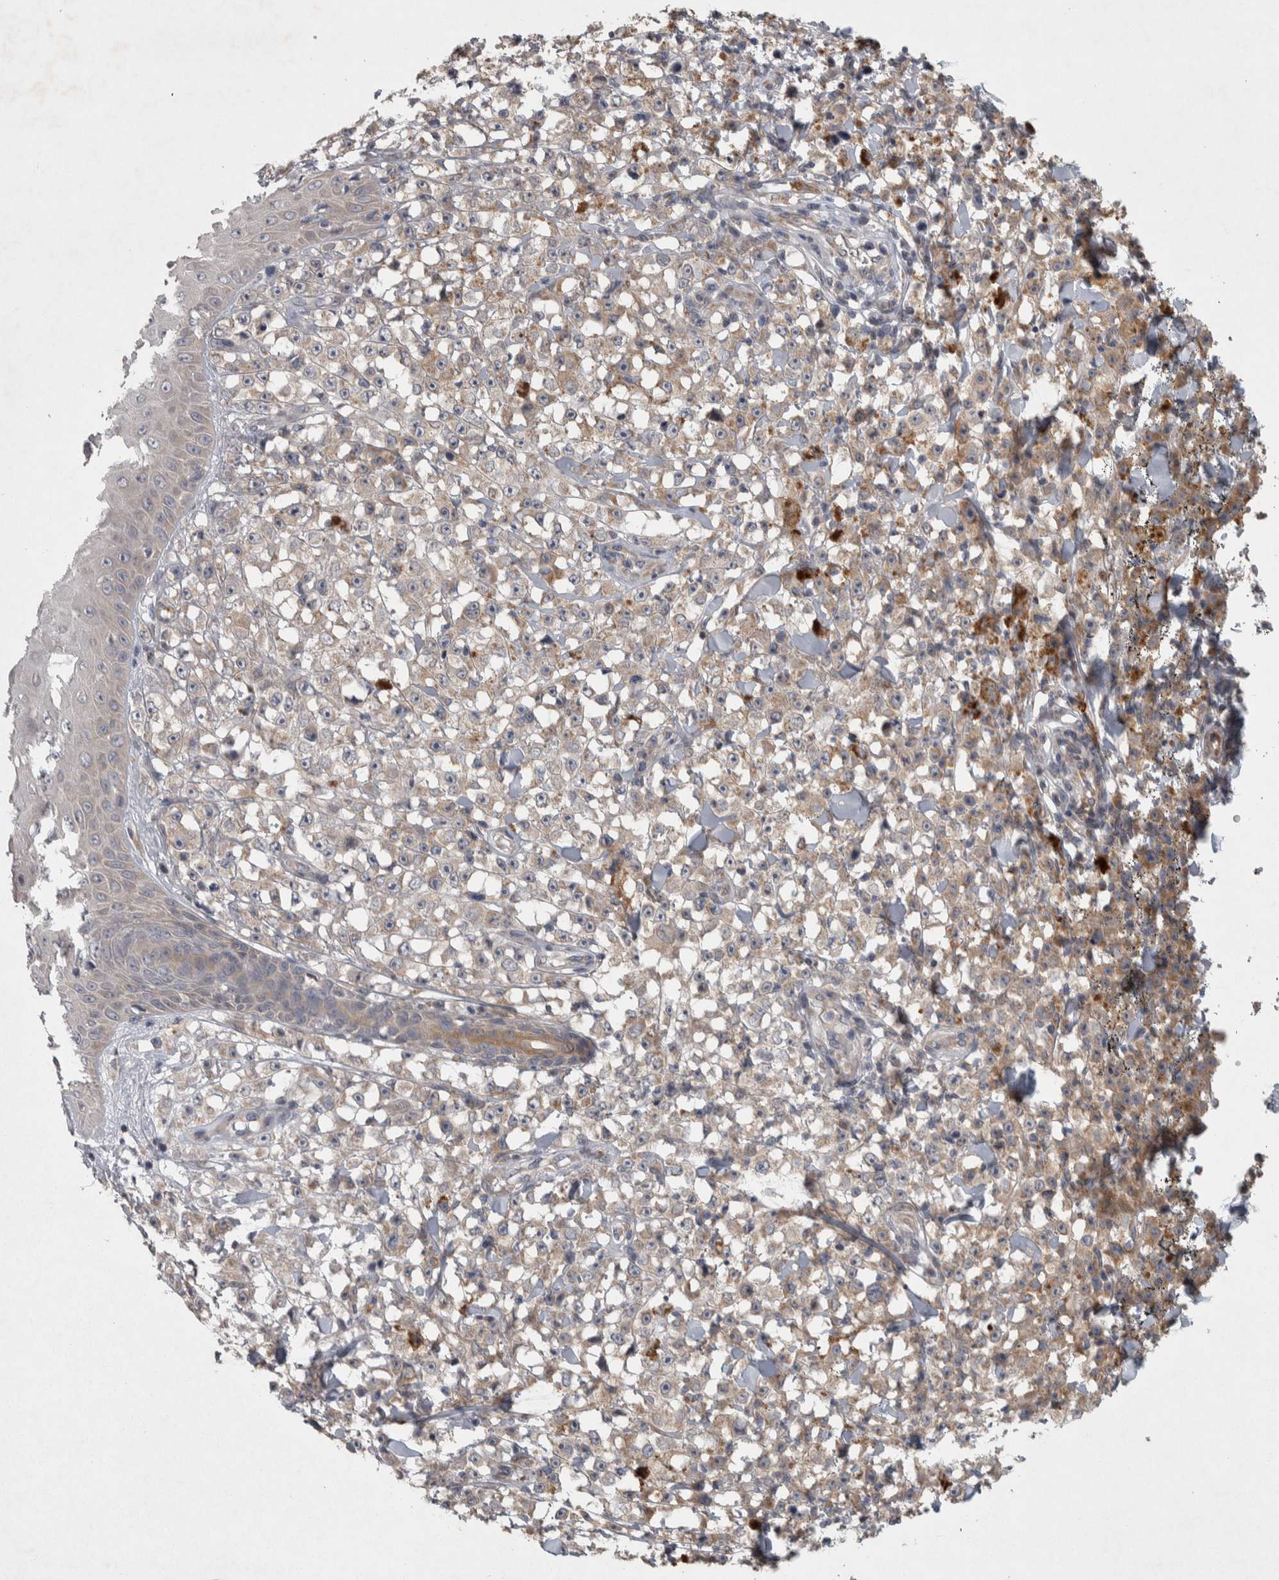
{"staining": {"intensity": "weak", "quantity": "25%-75%", "location": "cytoplasmic/membranous"}, "tissue": "melanoma", "cell_type": "Tumor cells", "image_type": "cancer", "snomed": [{"axis": "morphology", "description": "Malignant melanoma, NOS"}, {"axis": "topography", "description": "Skin"}], "caption": "Protein expression analysis of malignant melanoma shows weak cytoplasmic/membranous staining in about 25%-75% of tumor cells.", "gene": "SRP68", "patient": {"sex": "female", "age": 82}}